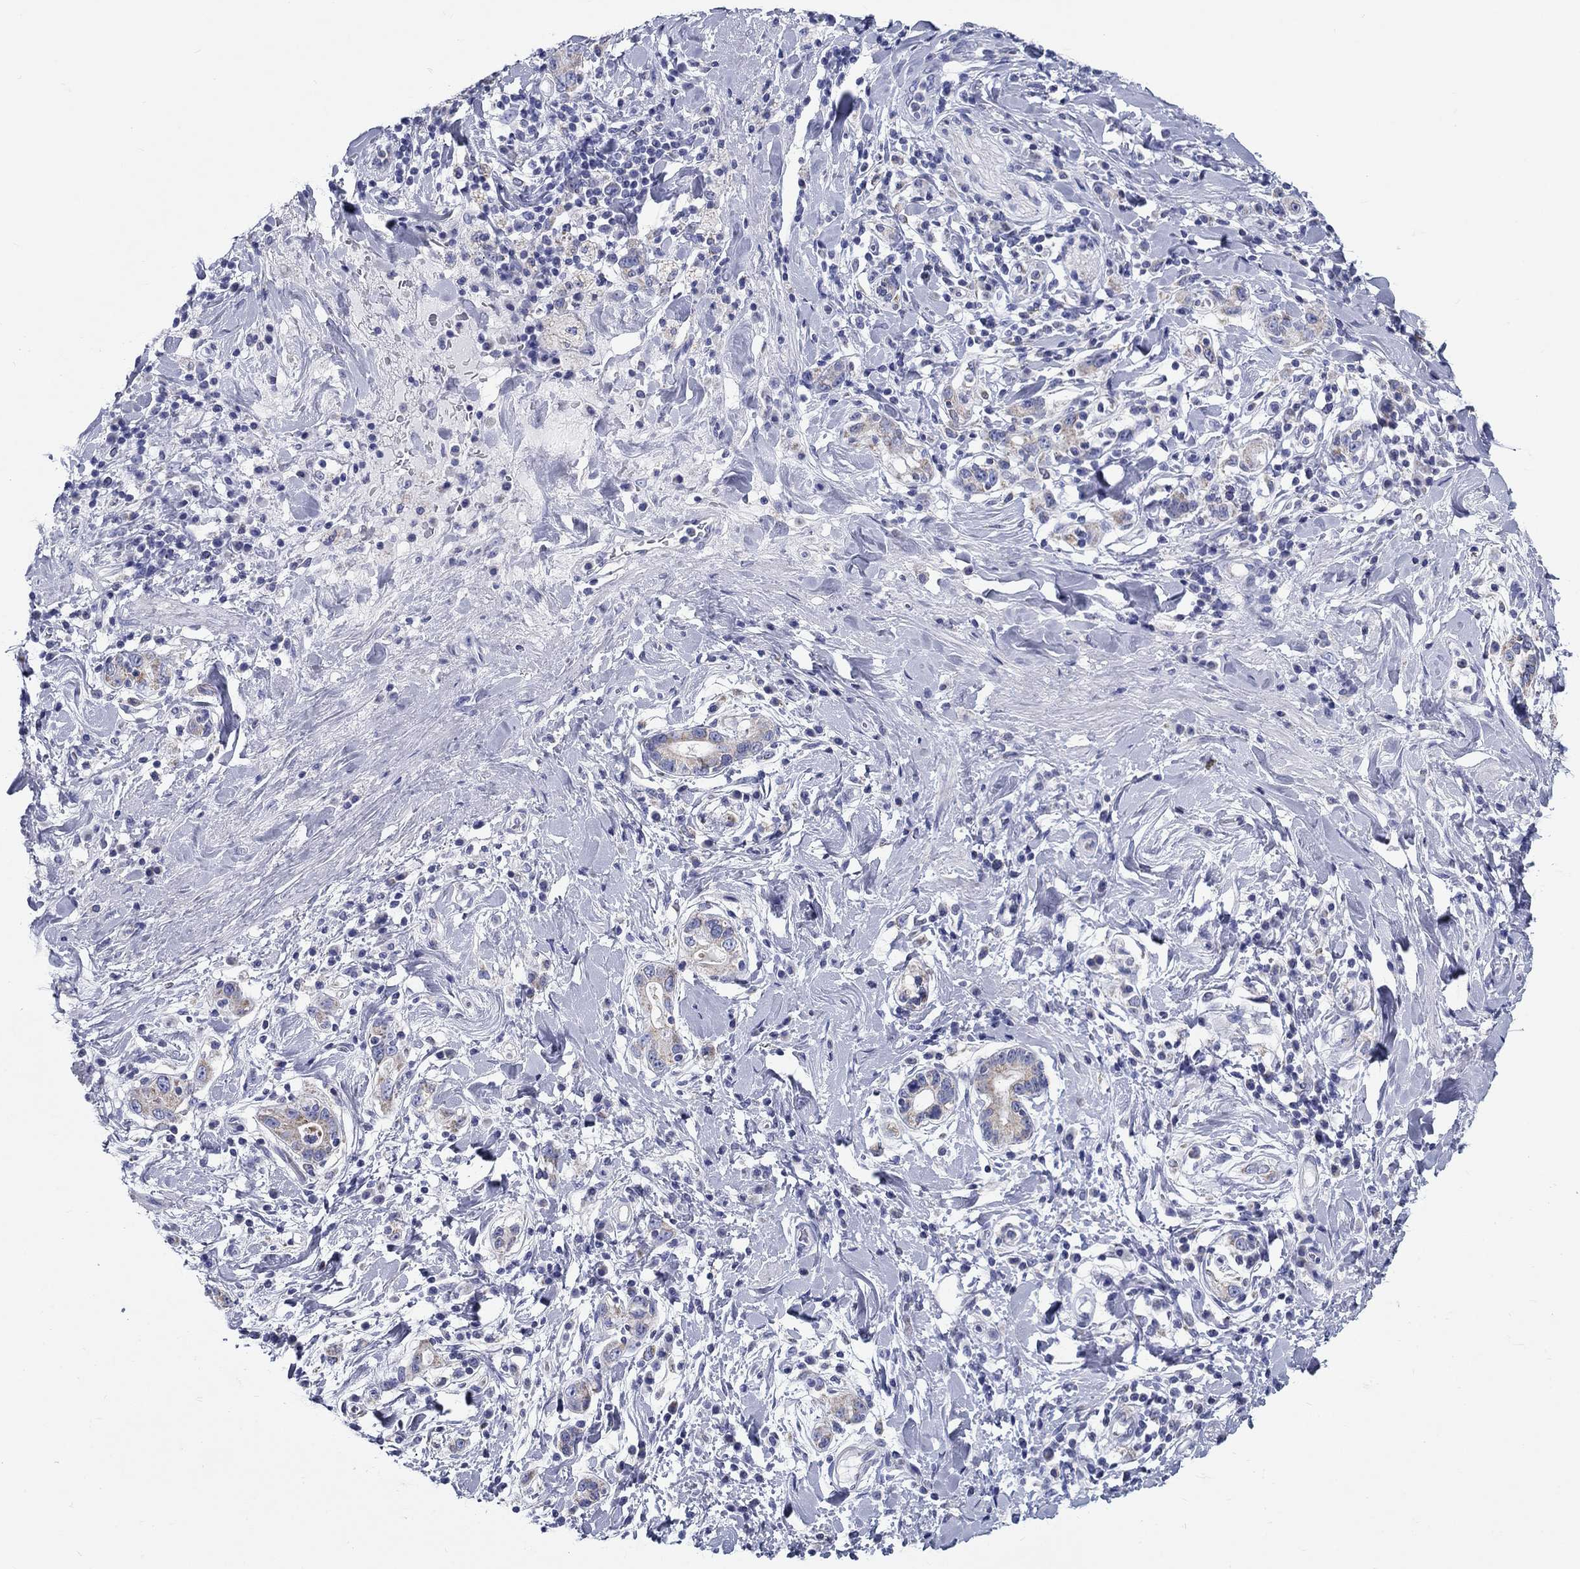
{"staining": {"intensity": "negative", "quantity": "none", "location": "none"}, "tissue": "stomach cancer", "cell_type": "Tumor cells", "image_type": "cancer", "snomed": [{"axis": "morphology", "description": "Adenocarcinoma, NOS"}, {"axis": "topography", "description": "Stomach"}], "caption": "An image of stomach cancer stained for a protein exhibits no brown staining in tumor cells.", "gene": "UPB1", "patient": {"sex": "male", "age": 79}}